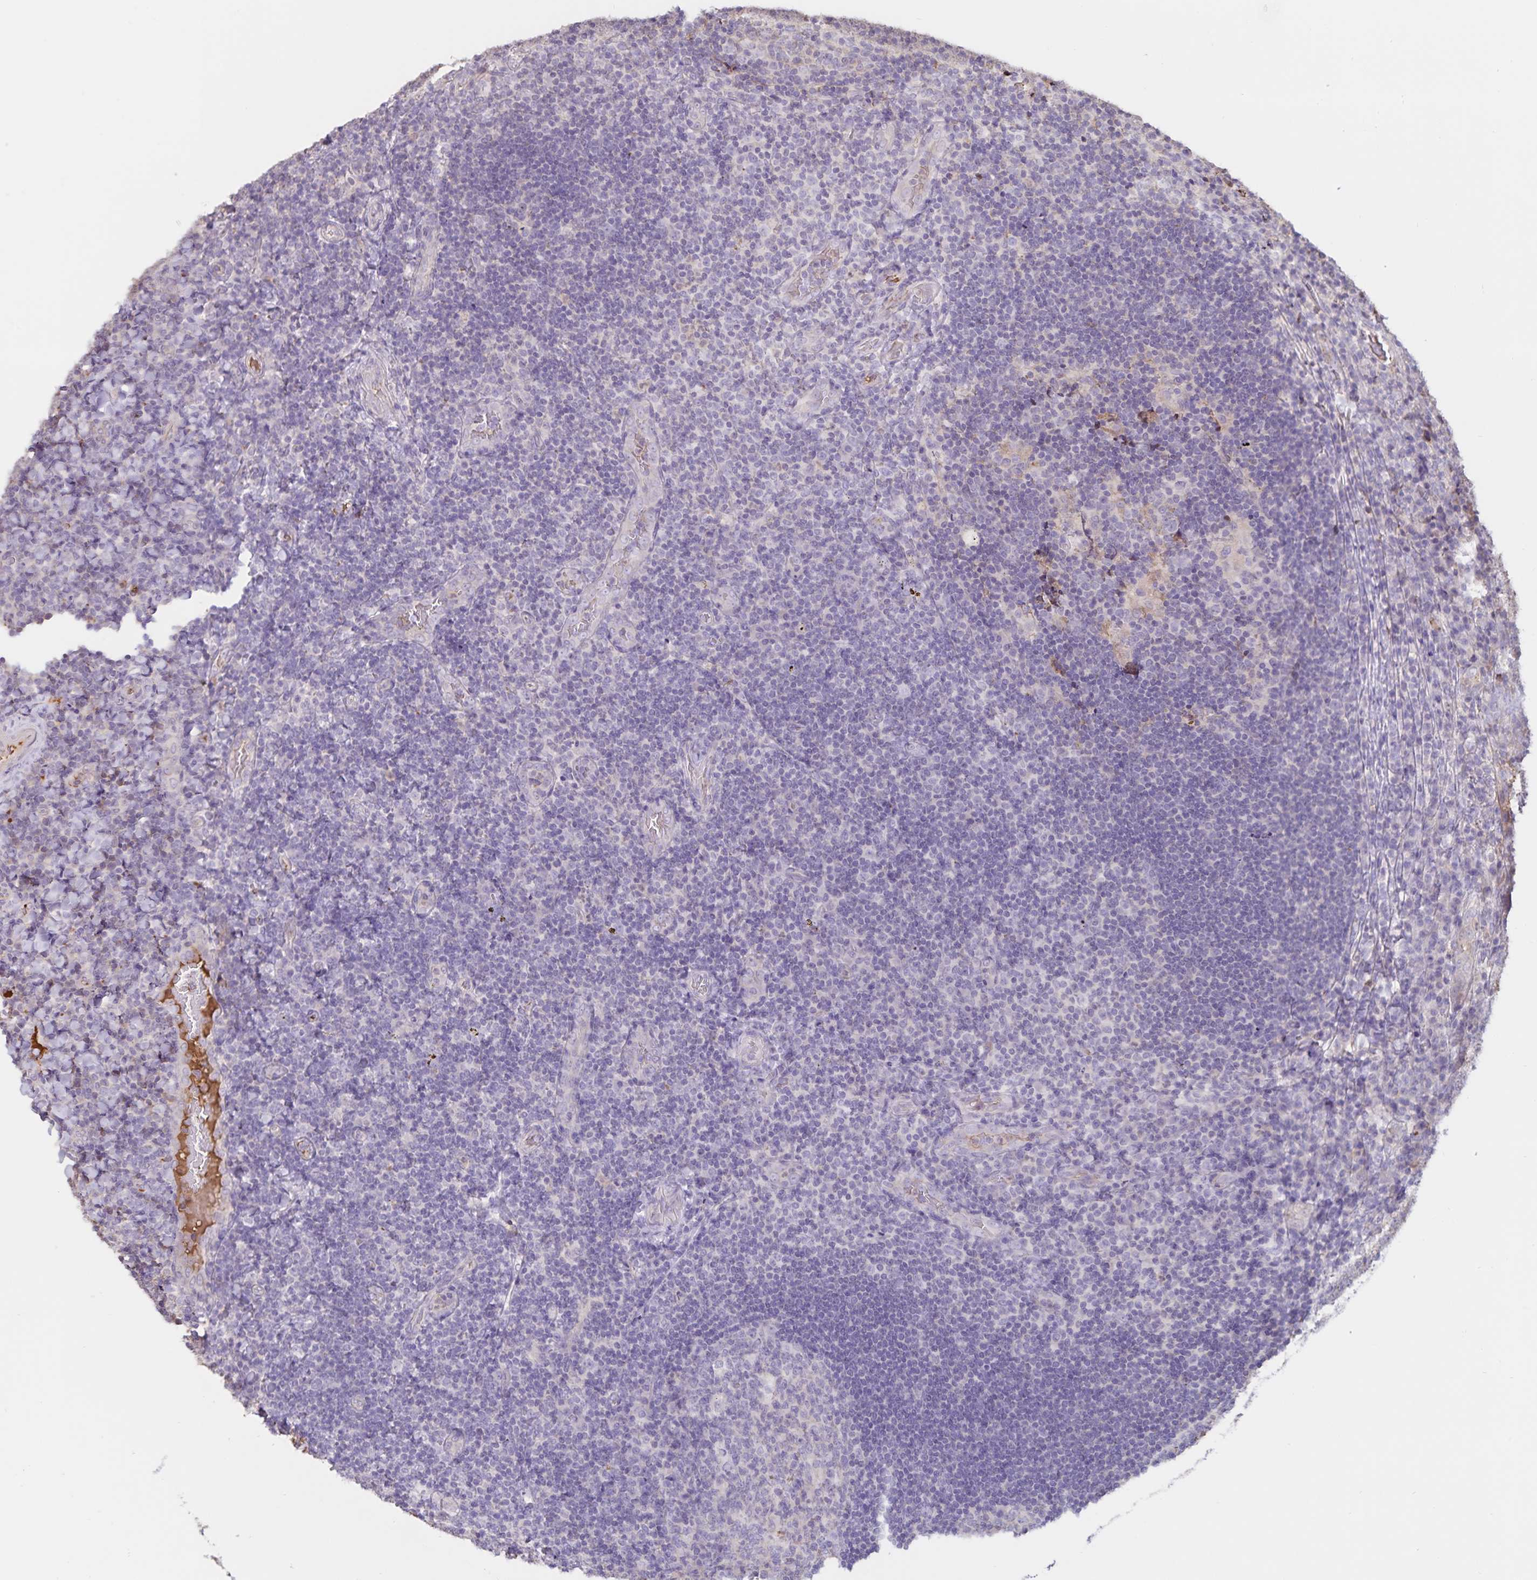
{"staining": {"intensity": "negative", "quantity": "none", "location": "none"}, "tissue": "tonsil", "cell_type": "Germinal center cells", "image_type": "normal", "snomed": [{"axis": "morphology", "description": "Normal tissue, NOS"}, {"axis": "topography", "description": "Tonsil"}], "caption": "This image is of normal tonsil stained with immunohistochemistry (IHC) to label a protein in brown with the nuclei are counter-stained blue. There is no positivity in germinal center cells. (DAB IHC, high magnification).", "gene": "FGG", "patient": {"sex": "male", "age": 17}}